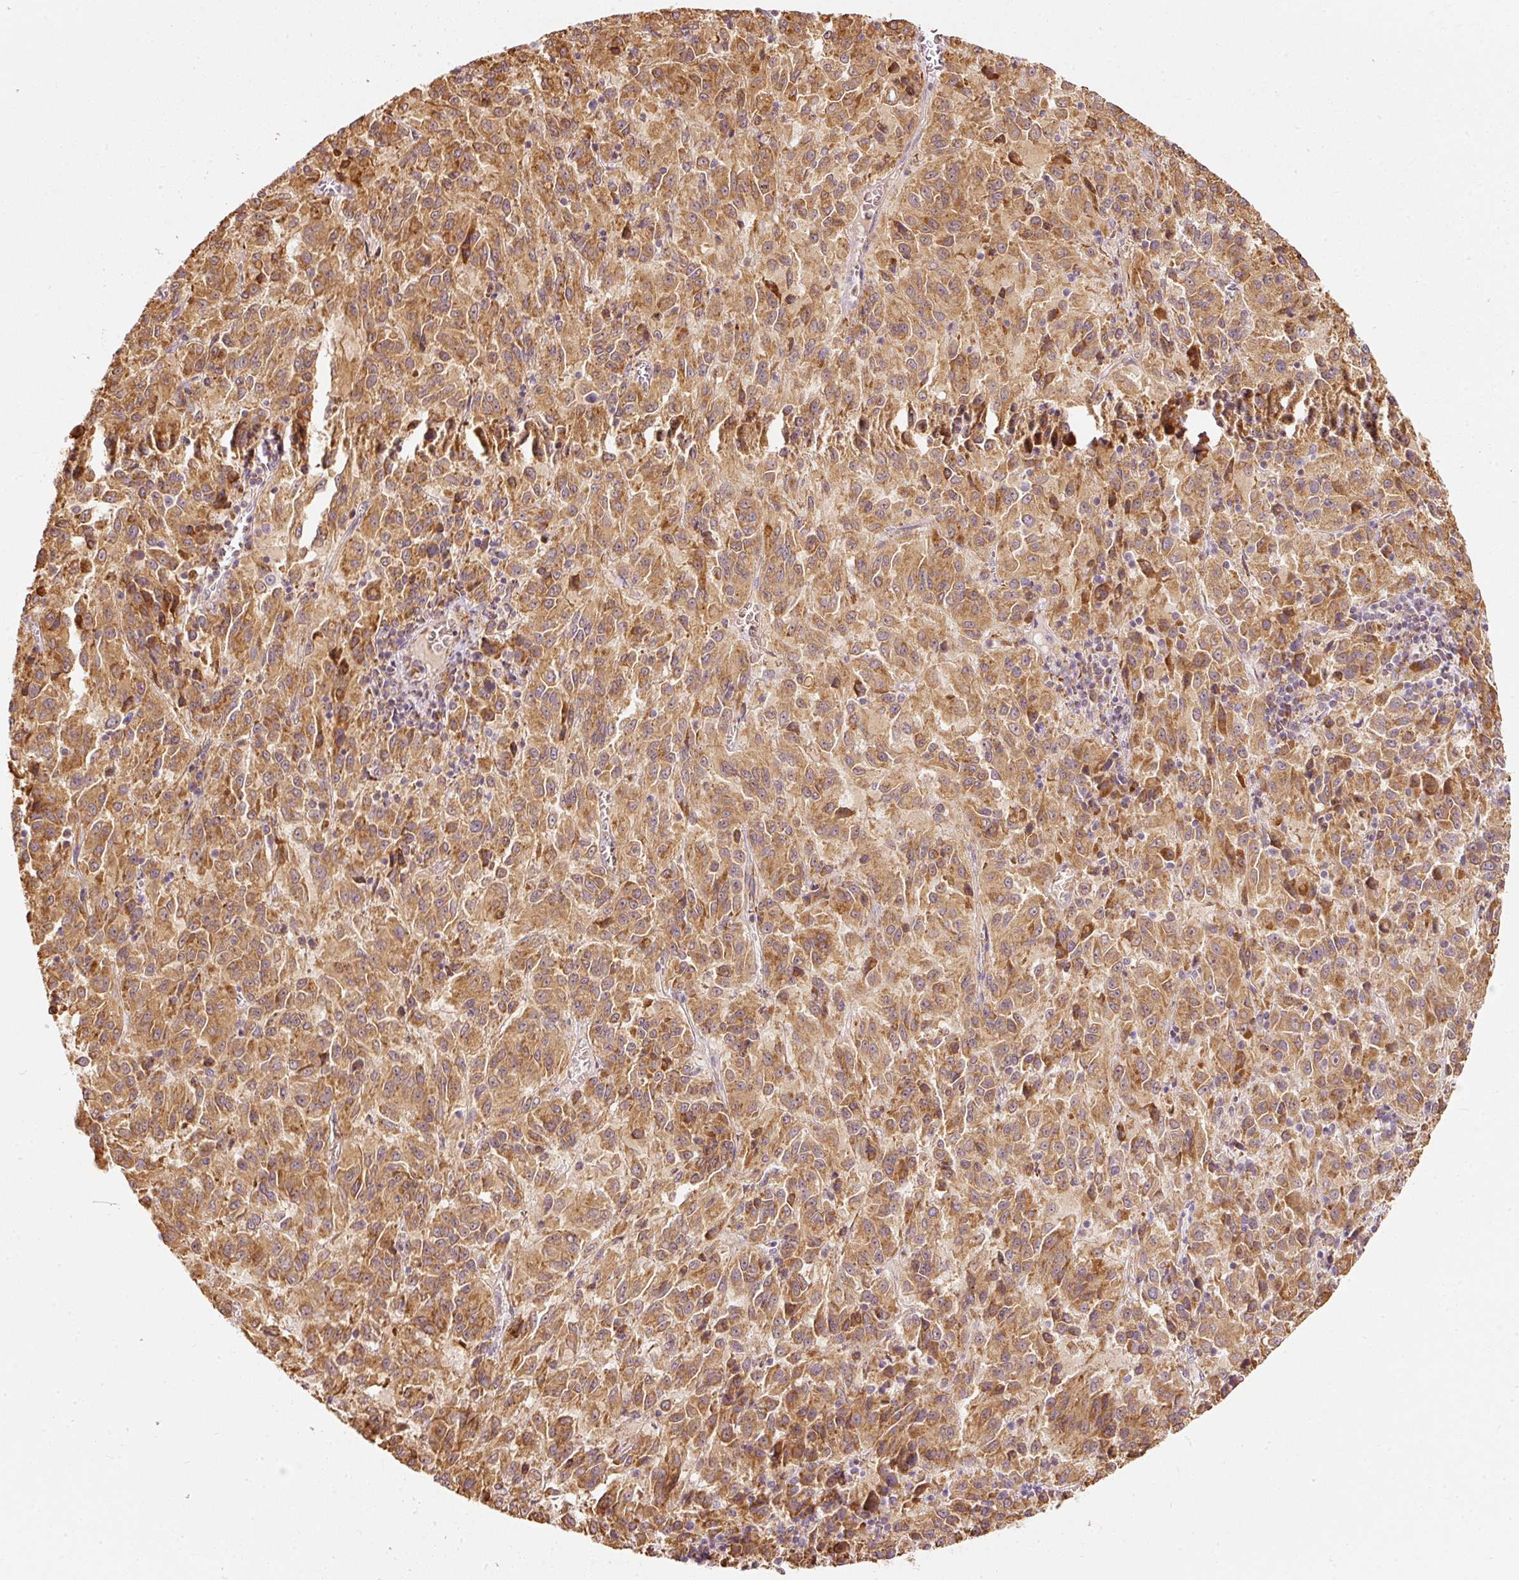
{"staining": {"intensity": "moderate", "quantity": ">75%", "location": "cytoplasmic/membranous"}, "tissue": "melanoma", "cell_type": "Tumor cells", "image_type": "cancer", "snomed": [{"axis": "morphology", "description": "Malignant melanoma, Metastatic site"}, {"axis": "topography", "description": "Lung"}], "caption": "Immunohistochemical staining of malignant melanoma (metastatic site) displays medium levels of moderate cytoplasmic/membranous expression in about >75% of tumor cells.", "gene": "SNAPC5", "patient": {"sex": "male", "age": 64}}